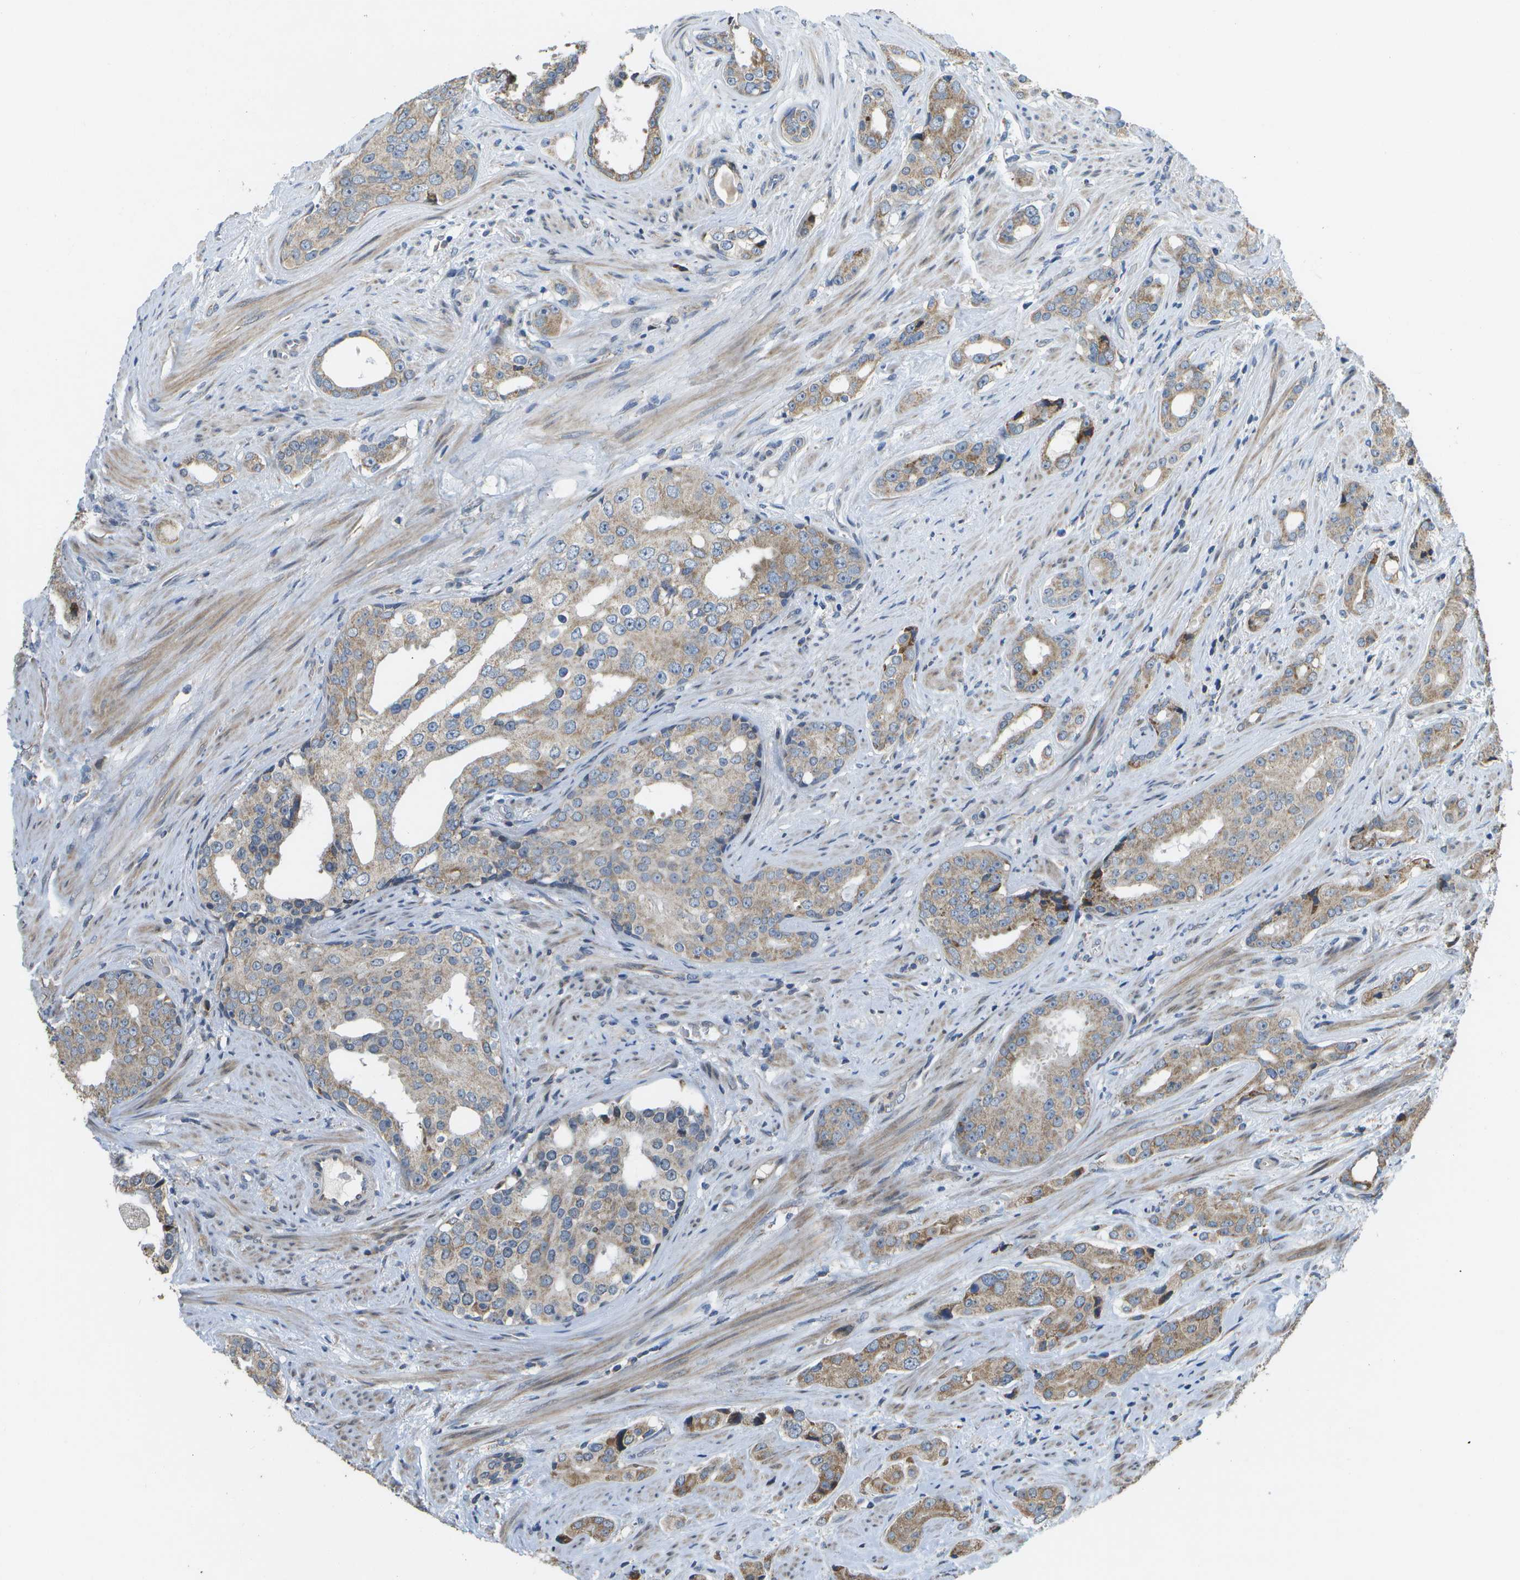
{"staining": {"intensity": "moderate", "quantity": ">75%", "location": "cytoplasmic/membranous"}, "tissue": "prostate cancer", "cell_type": "Tumor cells", "image_type": "cancer", "snomed": [{"axis": "morphology", "description": "Adenocarcinoma, High grade"}, {"axis": "topography", "description": "Prostate"}], "caption": "The histopathology image demonstrates immunohistochemical staining of prostate cancer (adenocarcinoma (high-grade)). There is moderate cytoplasmic/membranous expression is present in approximately >75% of tumor cells. Using DAB (3,3'-diaminobenzidine) (brown) and hematoxylin (blue) stains, captured at high magnification using brightfield microscopy.", "gene": "HADHA", "patient": {"sex": "male", "age": 71}}